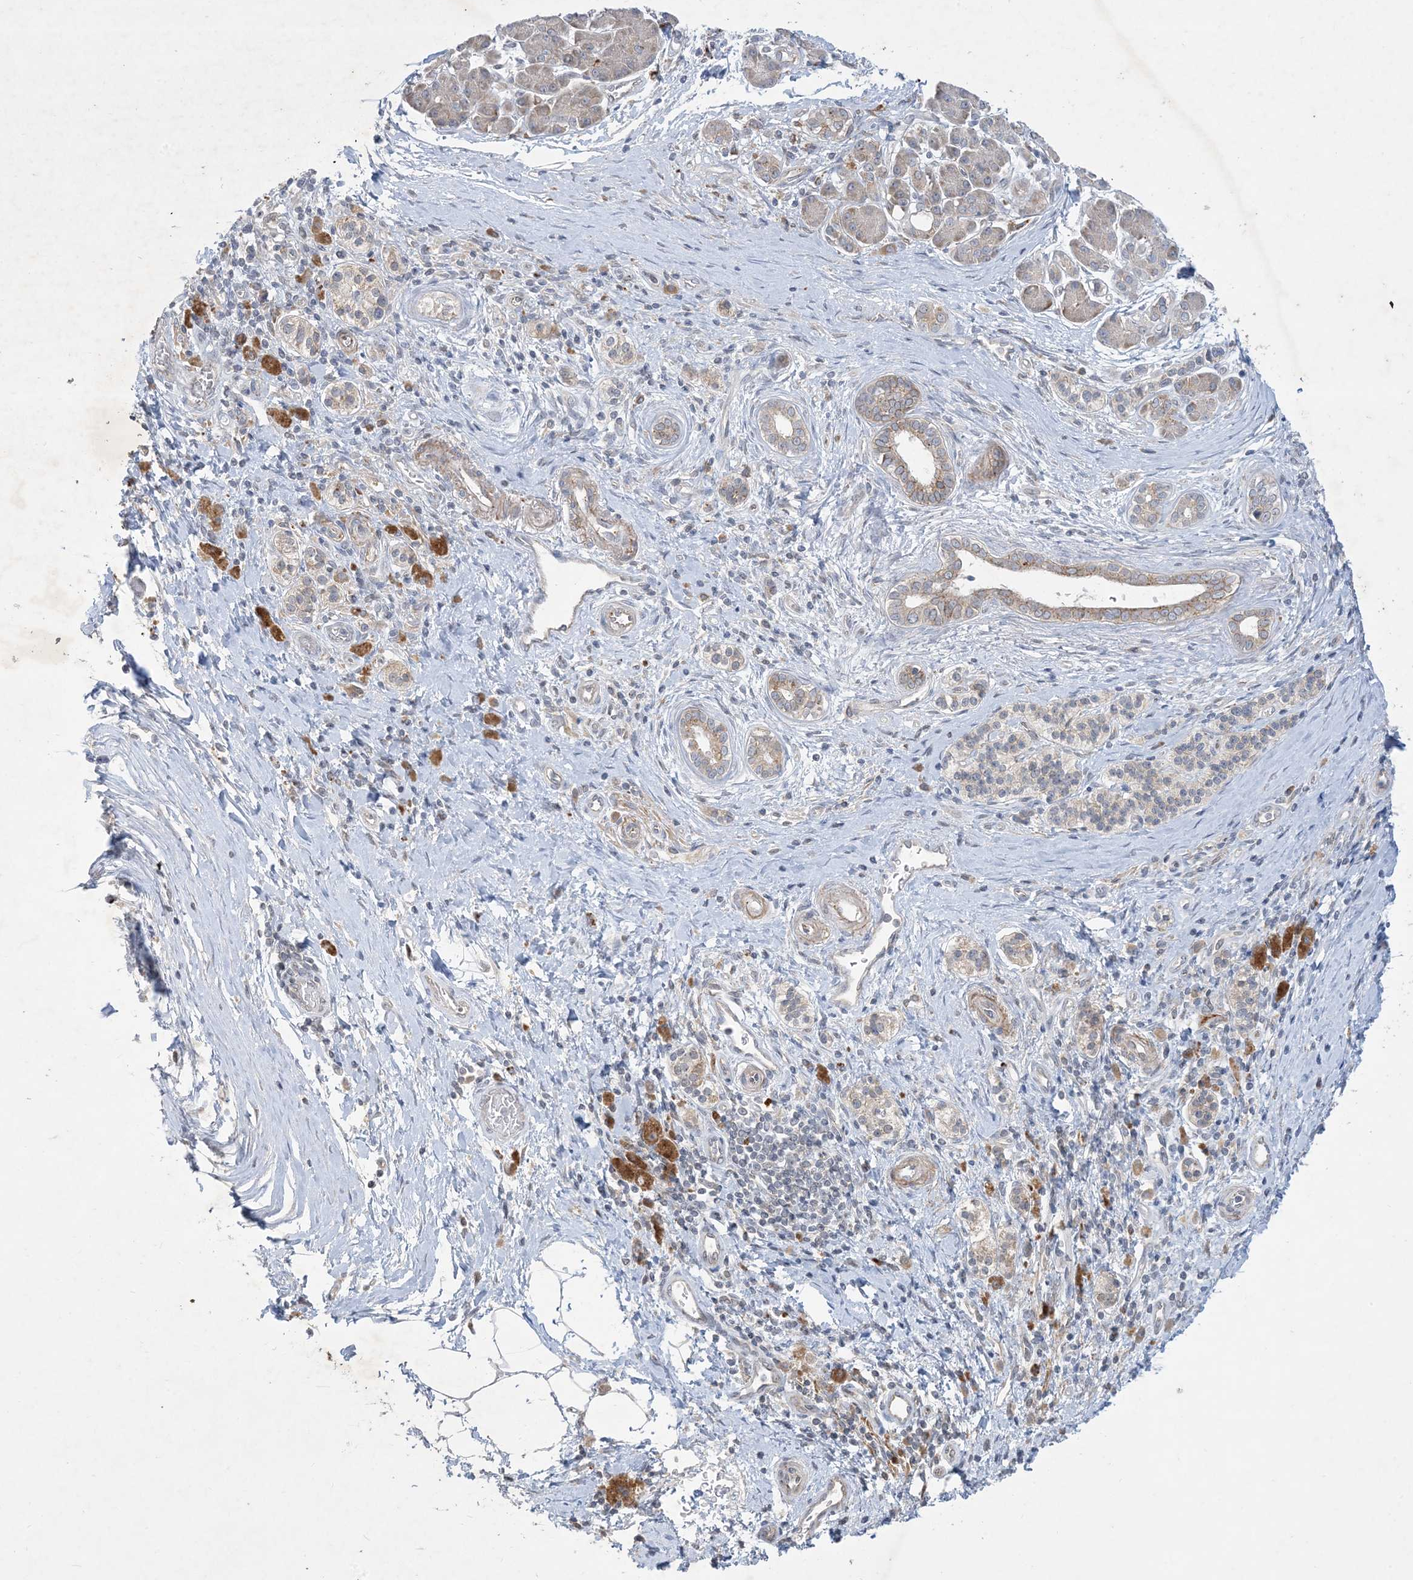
{"staining": {"intensity": "weak", "quantity": ">75%", "location": "cytoplasmic/membranous"}, "tissue": "pancreatic cancer", "cell_type": "Tumor cells", "image_type": "cancer", "snomed": [{"axis": "morphology", "description": "Adenocarcinoma, NOS"}, {"axis": "topography", "description": "Pancreas"}], "caption": "Immunohistochemistry (IHC) photomicrograph of neoplastic tissue: human adenocarcinoma (pancreatic) stained using IHC displays low levels of weak protein expression localized specifically in the cytoplasmic/membranous of tumor cells, appearing as a cytoplasmic/membranous brown color.", "gene": "MRPS18A", "patient": {"sex": "female", "age": 72}}